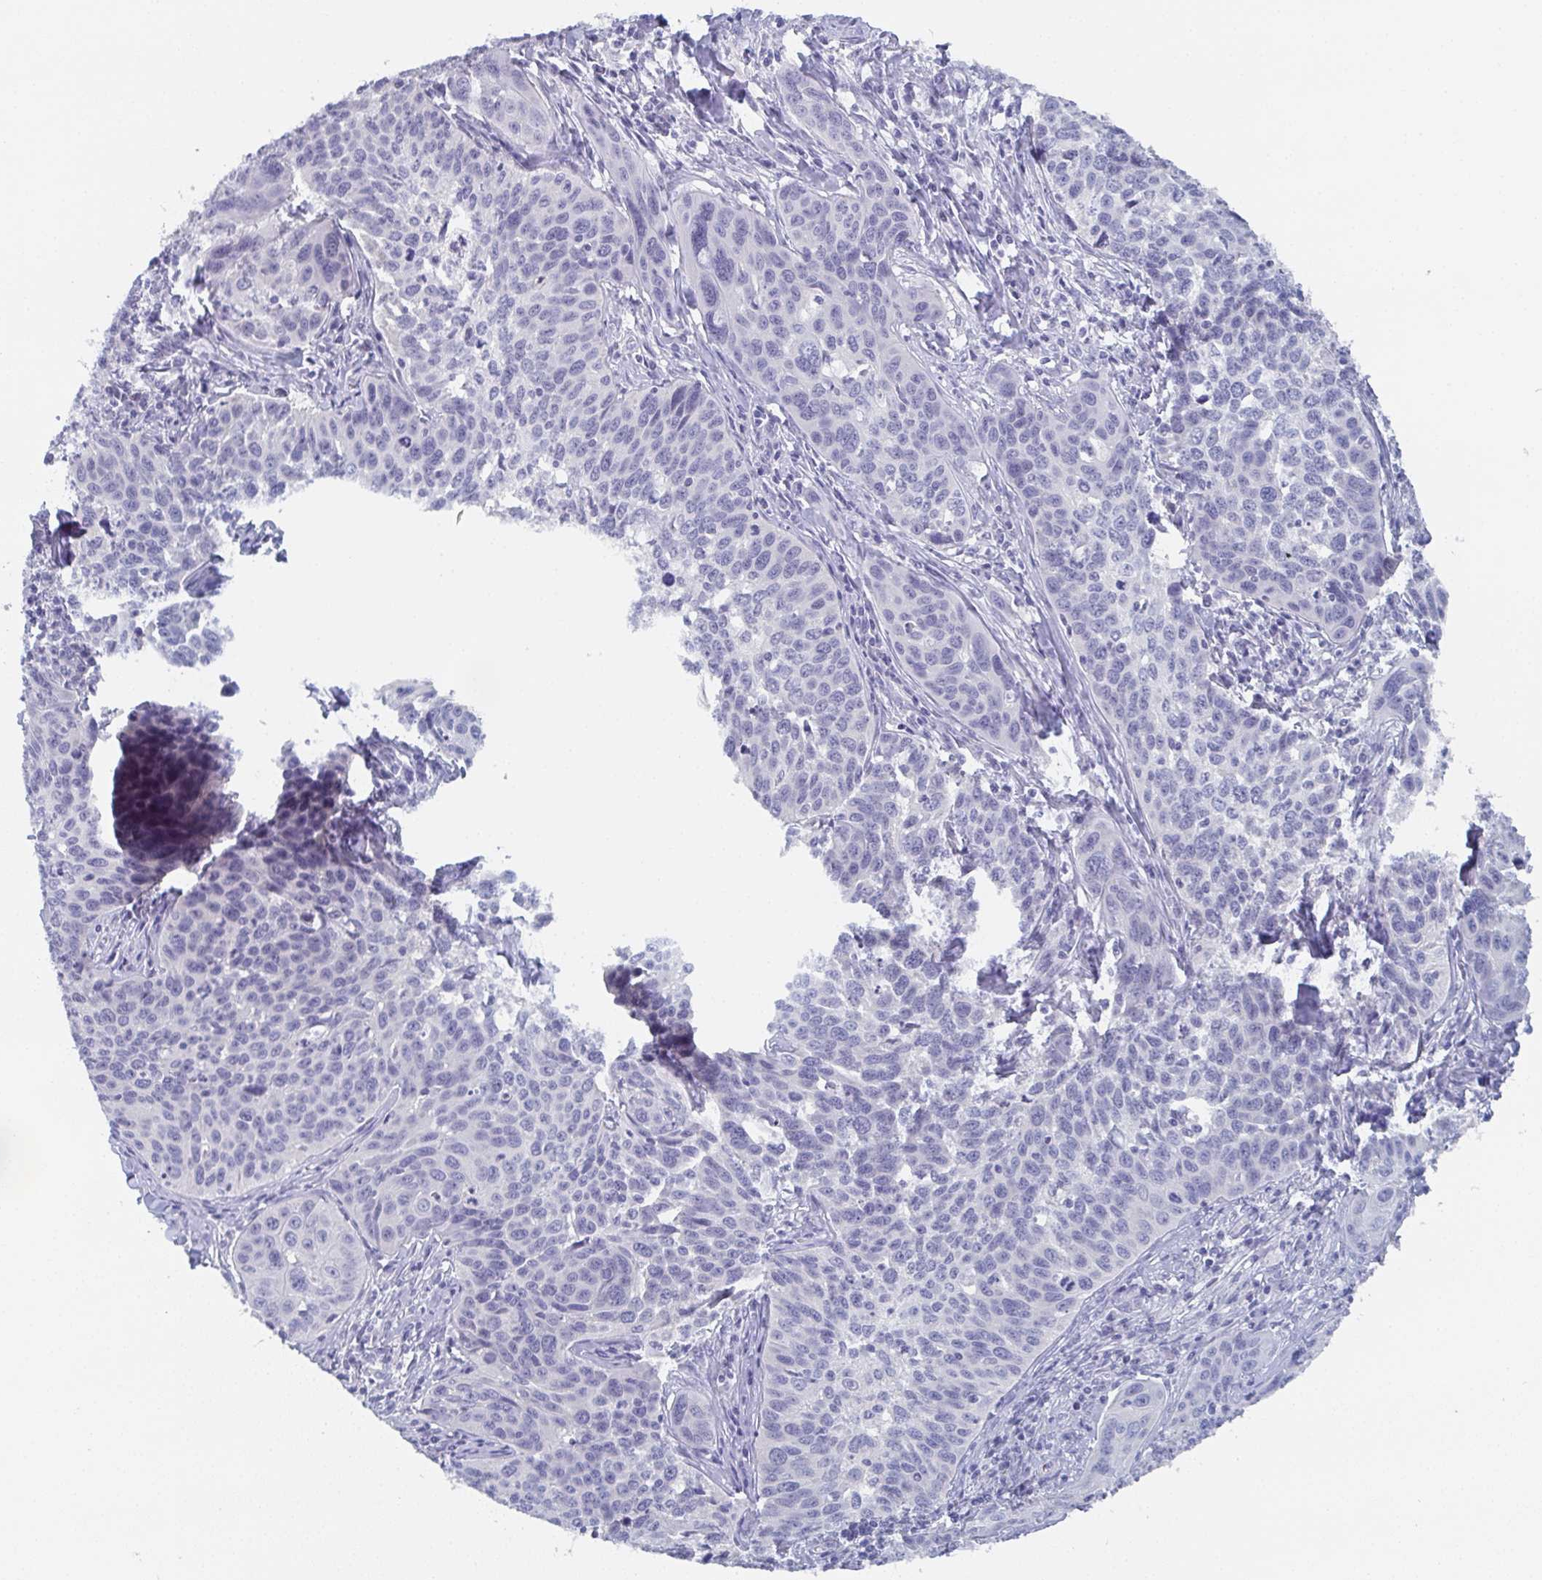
{"staining": {"intensity": "negative", "quantity": "none", "location": "none"}, "tissue": "cervical cancer", "cell_type": "Tumor cells", "image_type": "cancer", "snomed": [{"axis": "morphology", "description": "Squamous cell carcinoma, NOS"}, {"axis": "topography", "description": "Cervix"}], "caption": "Cervical squamous cell carcinoma was stained to show a protein in brown. There is no significant staining in tumor cells.", "gene": "DYDC2", "patient": {"sex": "female", "age": 31}}